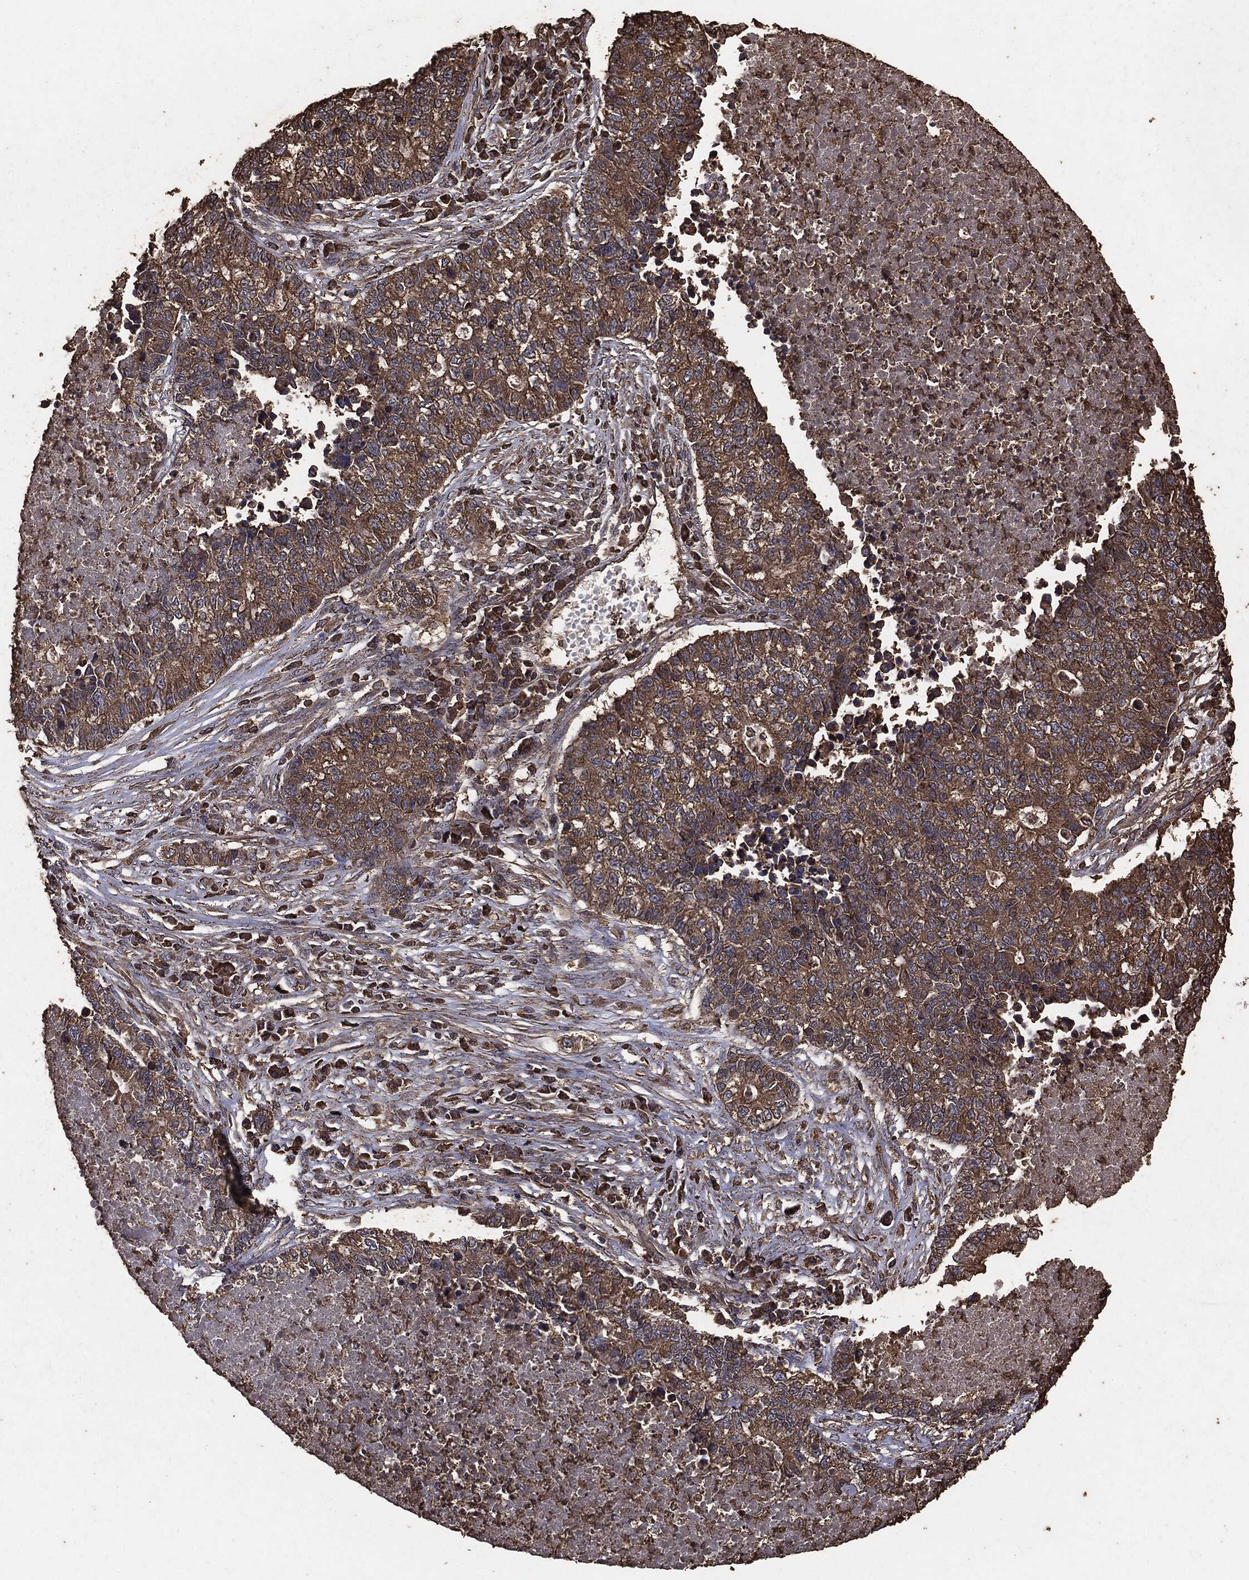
{"staining": {"intensity": "moderate", "quantity": ">75%", "location": "cytoplasmic/membranous"}, "tissue": "lung cancer", "cell_type": "Tumor cells", "image_type": "cancer", "snomed": [{"axis": "morphology", "description": "Adenocarcinoma, NOS"}, {"axis": "topography", "description": "Lung"}], "caption": "Immunohistochemistry micrograph of human lung cancer stained for a protein (brown), which exhibits medium levels of moderate cytoplasmic/membranous expression in approximately >75% of tumor cells.", "gene": "MTOR", "patient": {"sex": "male", "age": 57}}